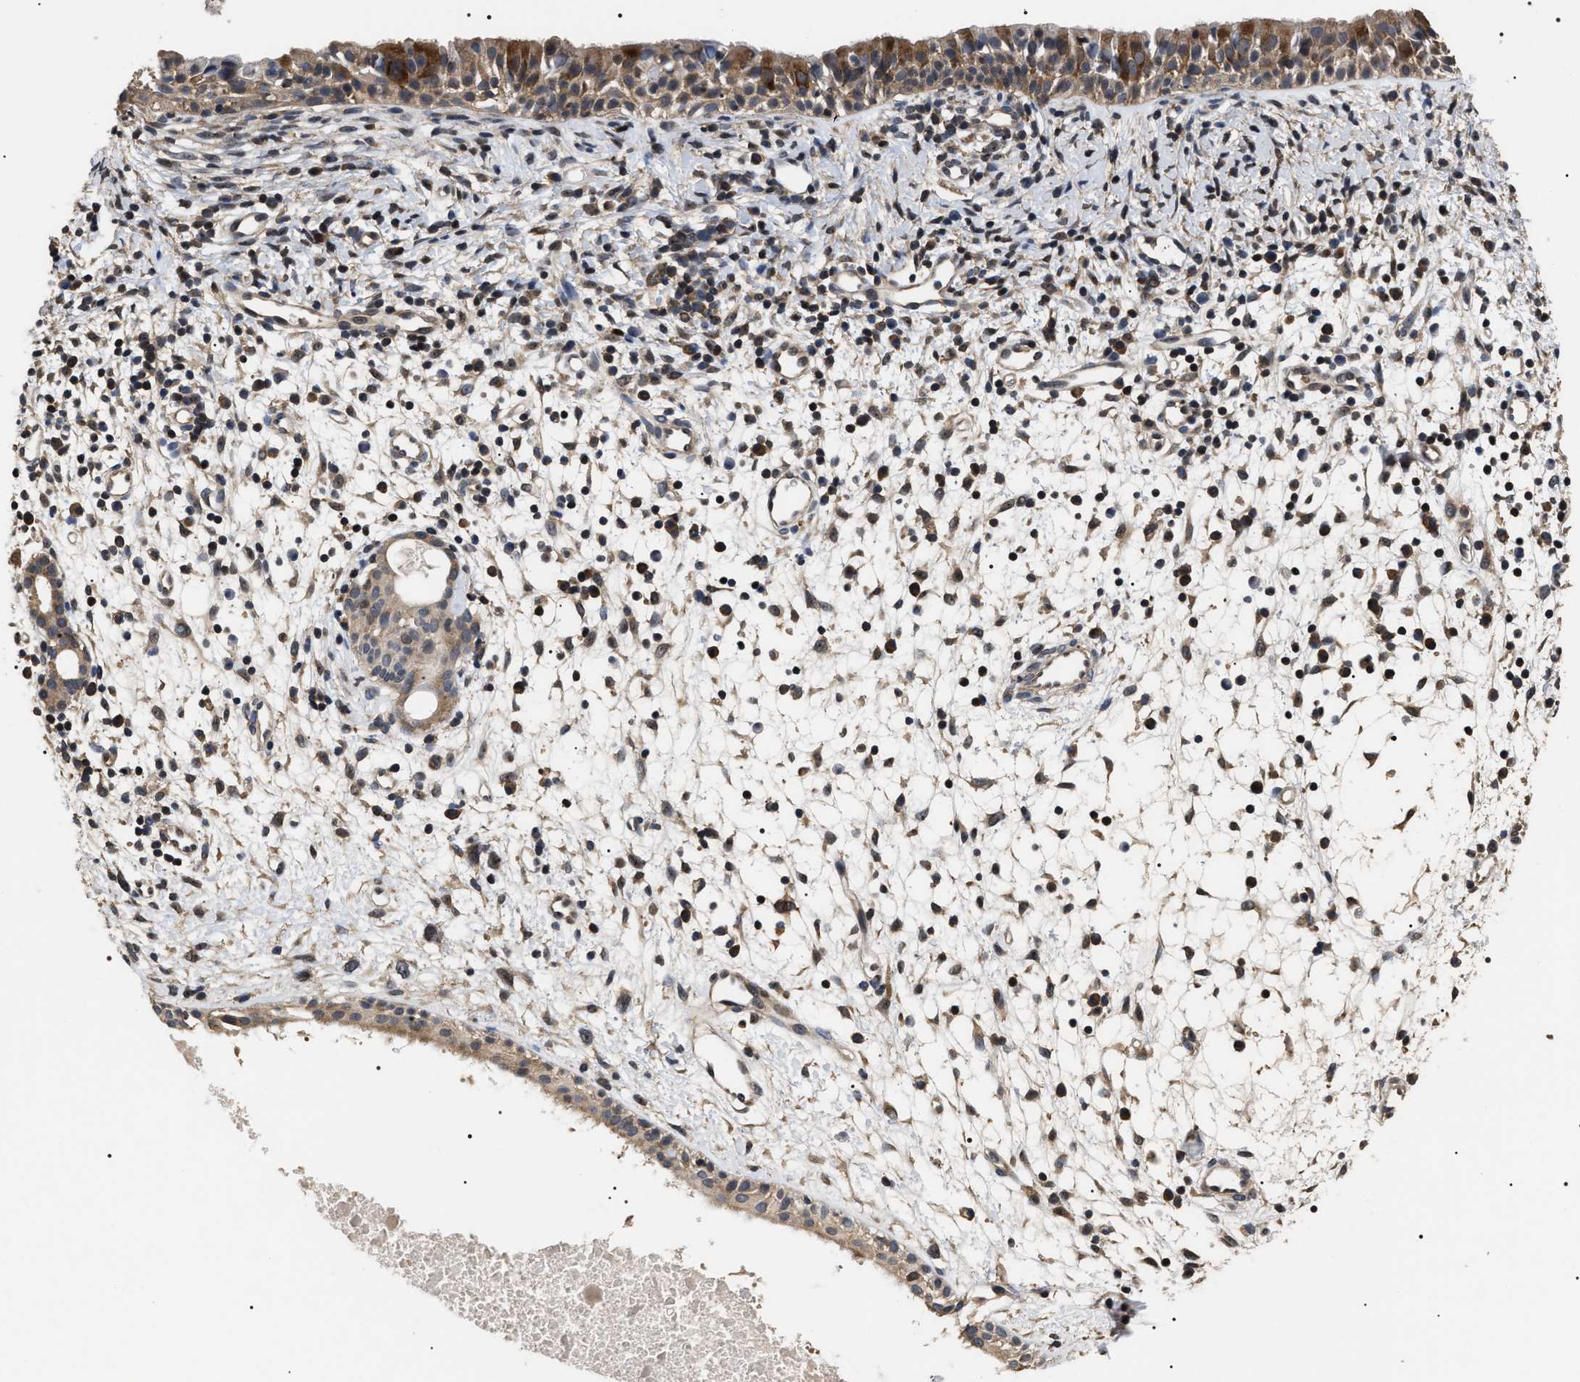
{"staining": {"intensity": "strong", "quantity": ">75%", "location": "cytoplasmic/membranous"}, "tissue": "nasopharynx", "cell_type": "Respiratory epithelial cells", "image_type": "normal", "snomed": [{"axis": "morphology", "description": "Normal tissue, NOS"}, {"axis": "topography", "description": "Nasopharynx"}], "caption": "This histopathology image reveals IHC staining of unremarkable nasopharynx, with high strong cytoplasmic/membranous expression in approximately >75% of respiratory epithelial cells.", "gene": "UPF3A", "patient": {"sex": "male", "age": 22}}